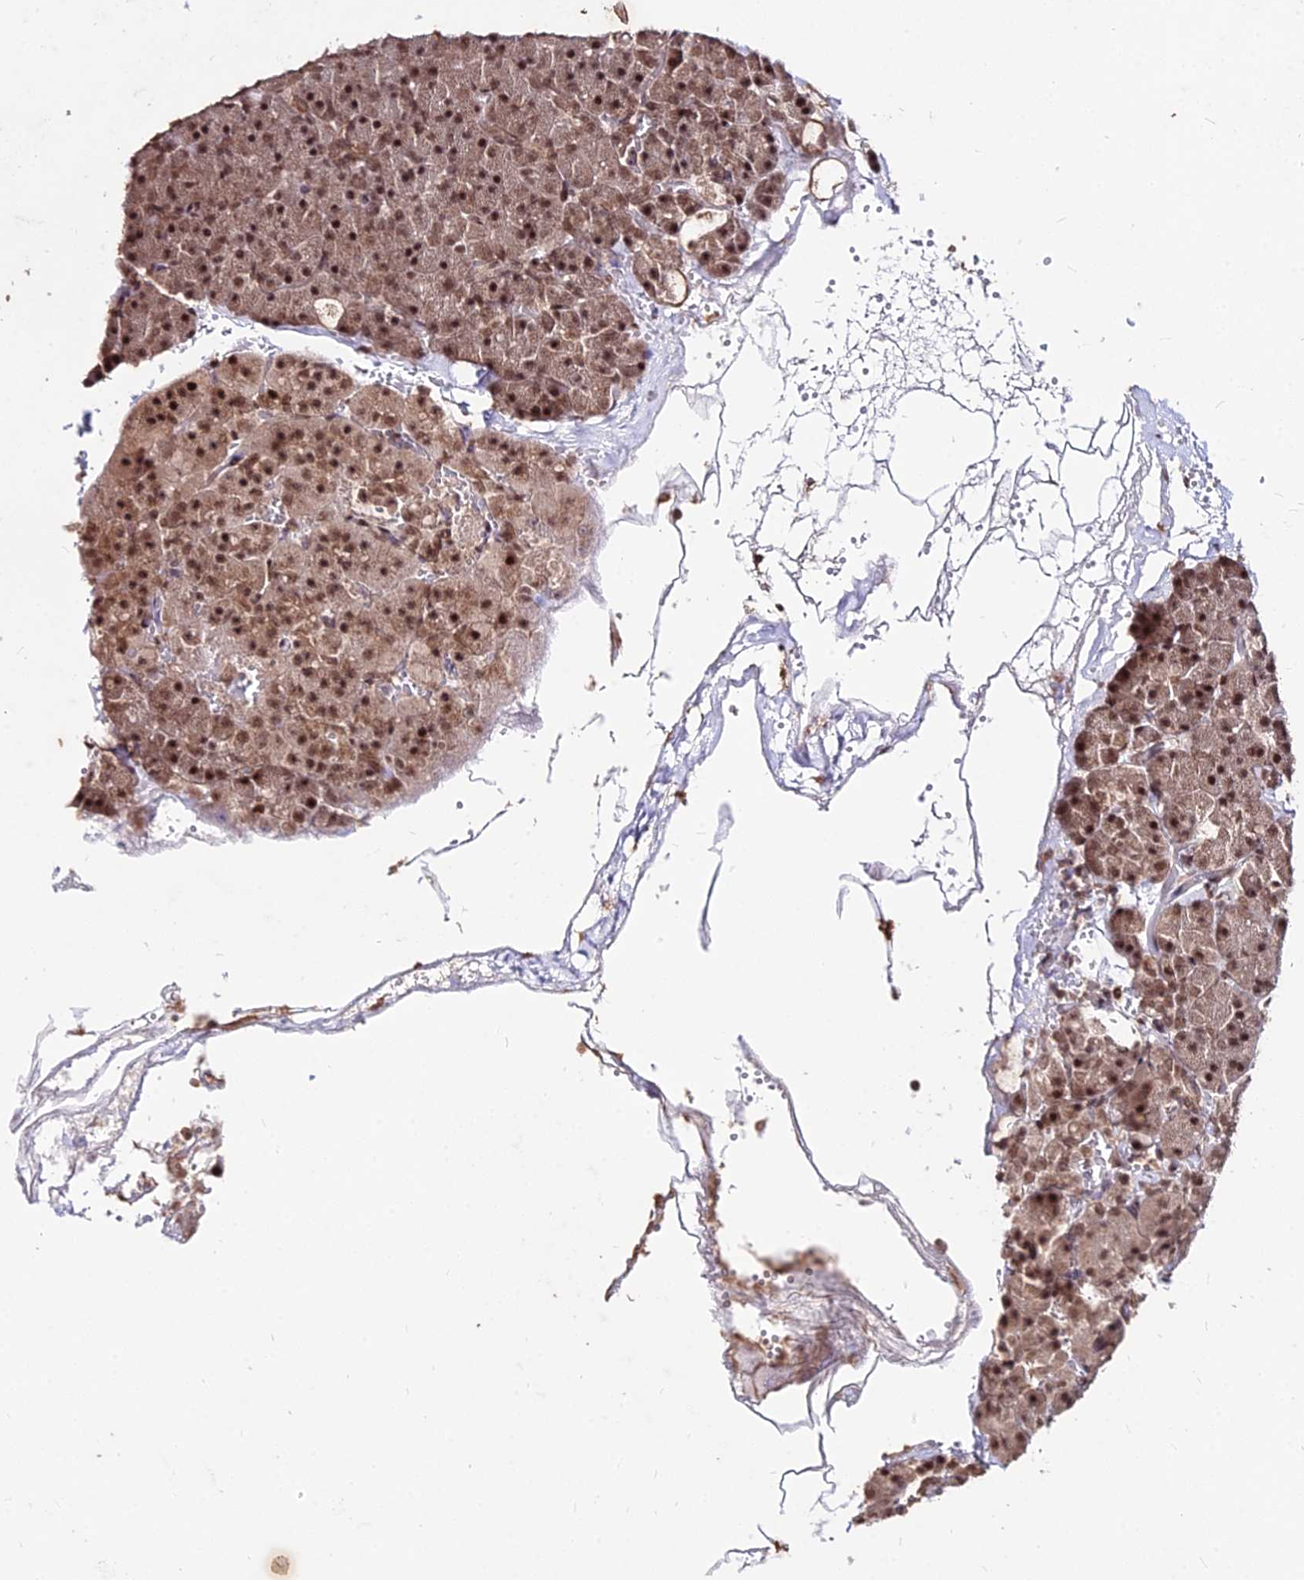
{"staining": {"intensity": "strong", "quantity": ">75%", "location": "cytoplasmic/membranous,nuclear"}, "tissue": "pancreas", "cell_type": "Exocrine glandular cells", "image_type": "normal", "snomed": [{"axis": "morphology", "description": "Normal tissue, NOS"}, {"axis": "topography", "description": "Pancreas"}], "caption": "Exocrine glandular cells display strong cytoplasmic/membranous,nuclear staining in approximately >75% of cells in benign pancreas. The protein is stained brown, and the nuclei are stained in blue (DAB IHC with brightfield microscopy, high magnification).", "gene": "ZBED4", "patient": {"sex": "male", "age": 36}}